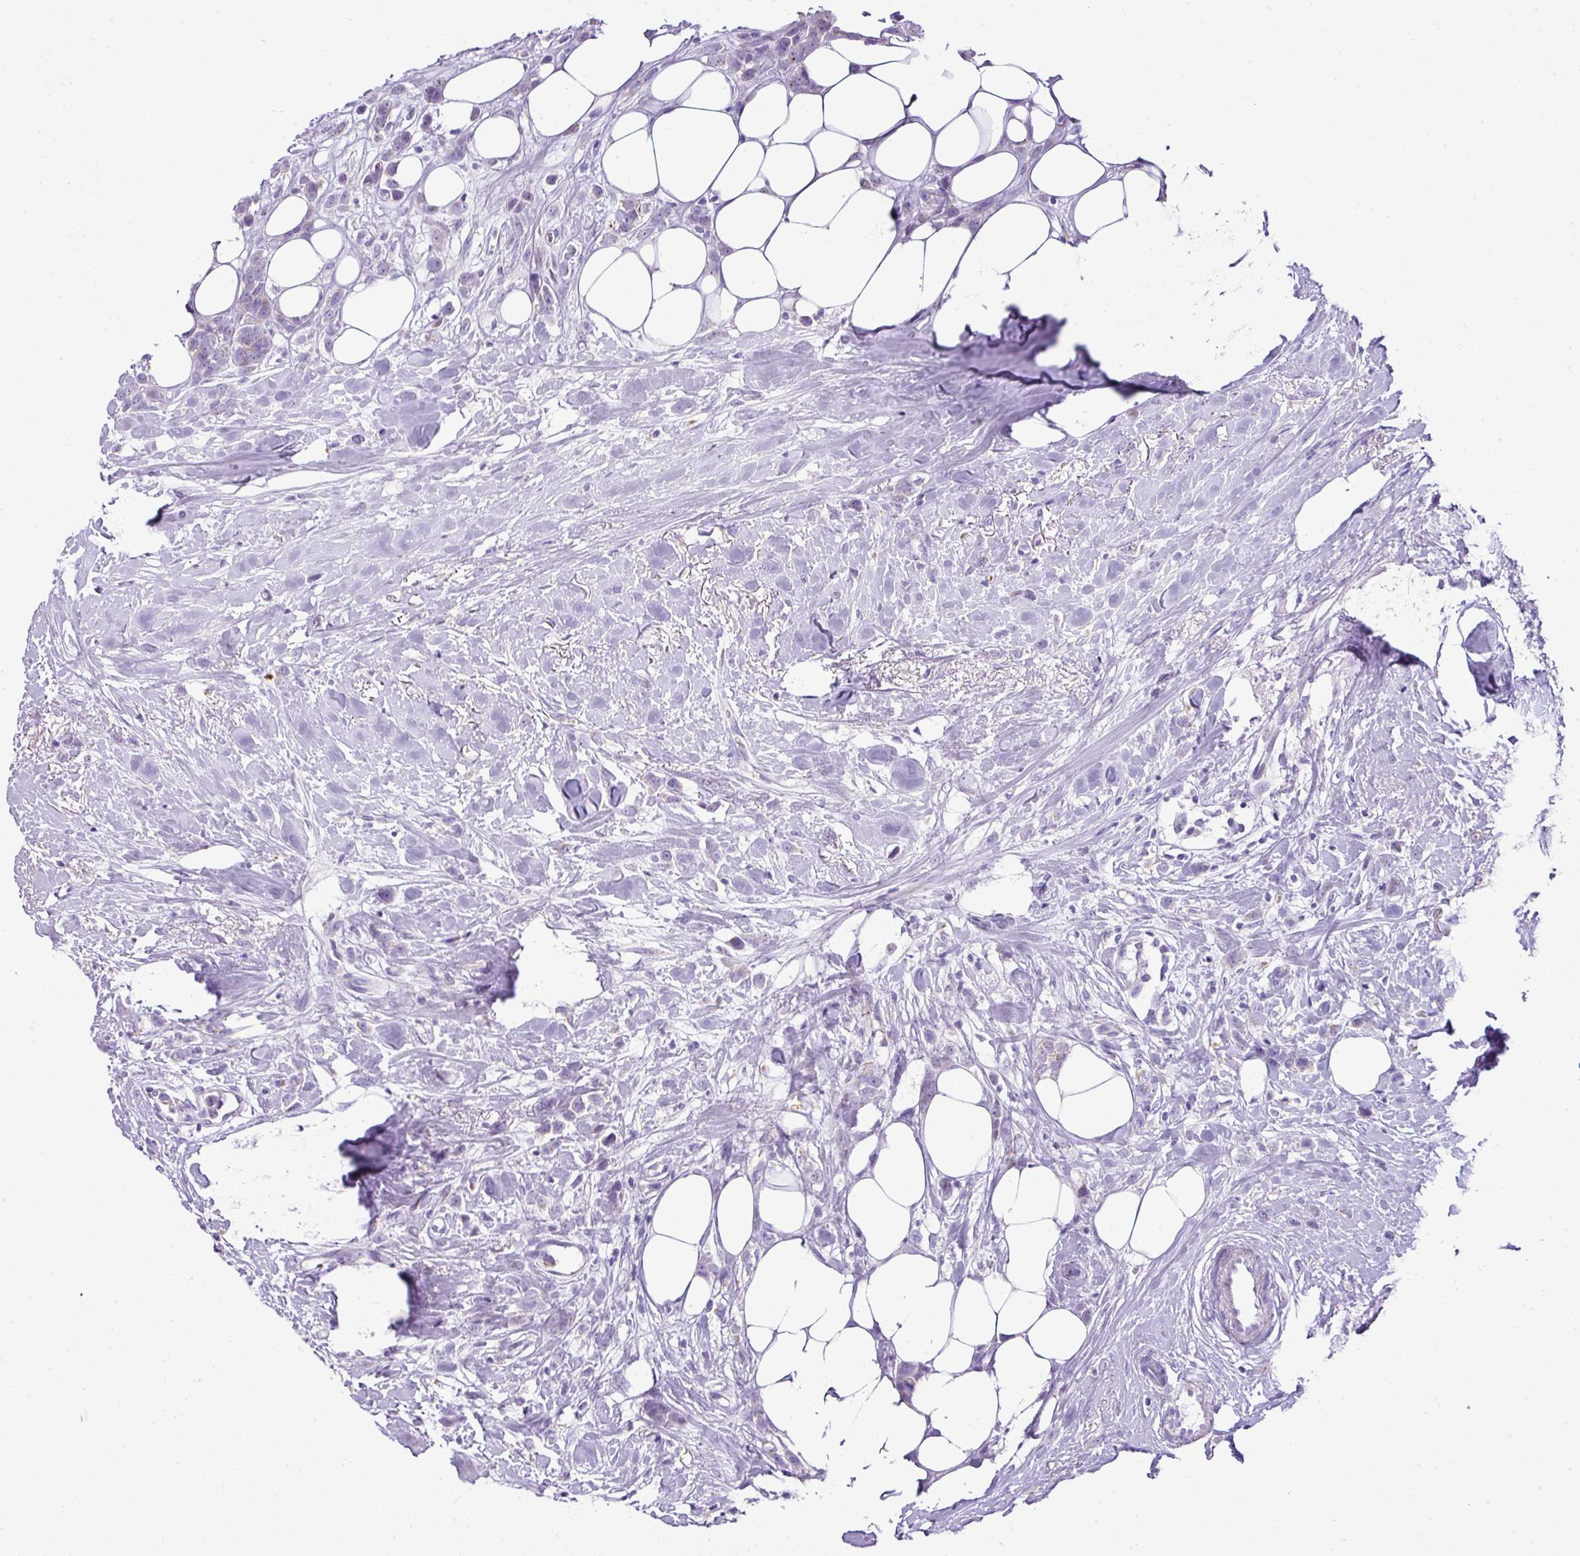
{"staining": {"intensity": "negative", "quantity": "none", "location": "none"}, "tissue": "breast cancer", "cell_type": "Tumor cells", "image_type": "cancer", "snomed": [{"axis": "morphology", "description": "Duct carcinoma"}, {"axis": "topography", "description": "Breast"}], "caption": "This is a histopathology image of immunohistochemistry (IHC) staining of breast cancer (invasive ductal carcinoma), which shows no staining in tumor cells.", "gene": "PGAP4", "patient": {"sex": "female", "age": 80}}